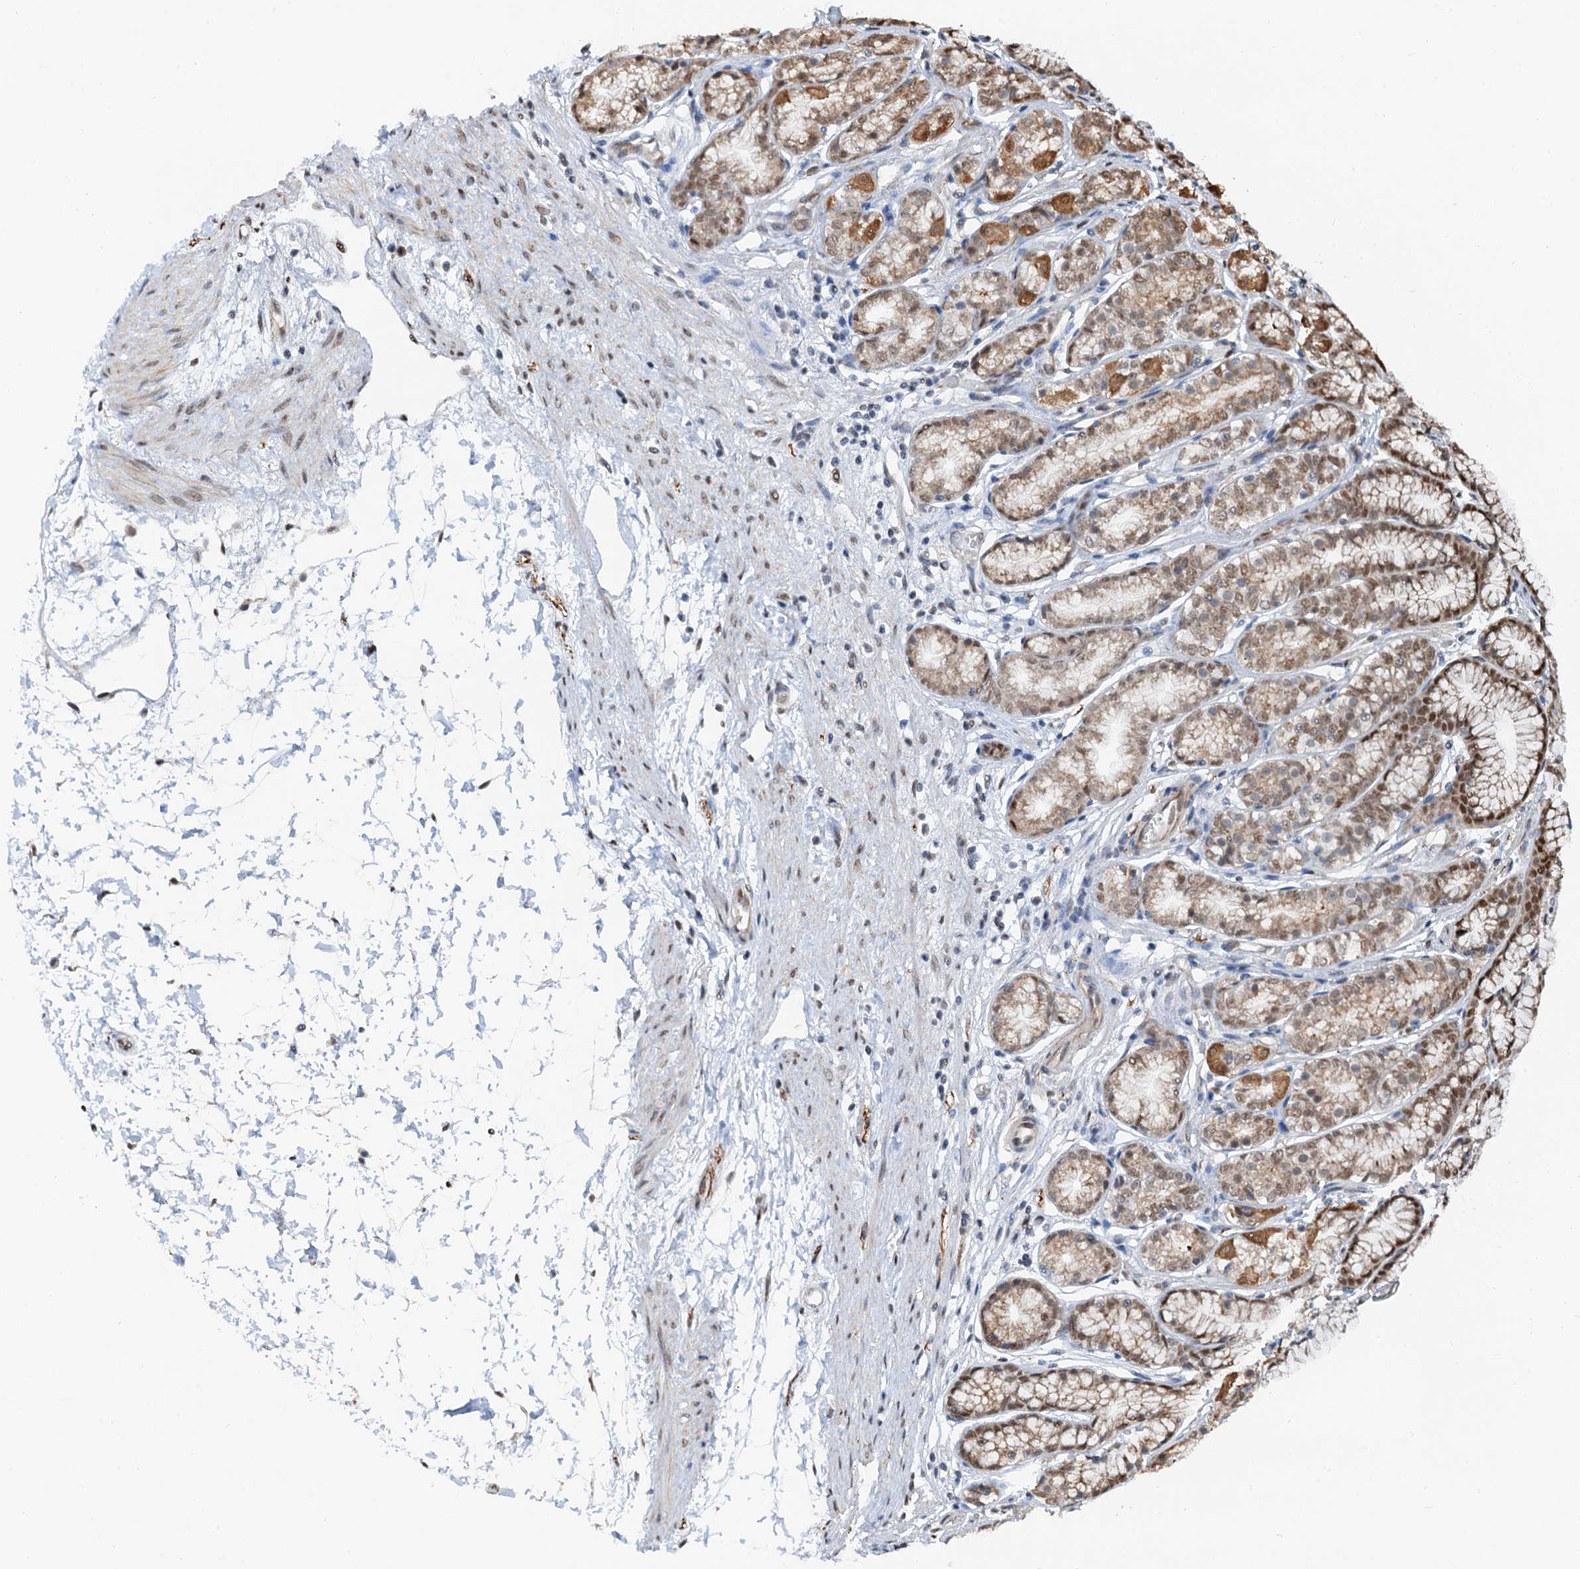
{"staining": {"intensity": "moderate", "quantity": ">75%", "location": "cytoplasmic/membranous,nuclear"}, "tissue": "stomach", "cell_type": "Glandular cells", "image_type": "normal", "snomed": [{"axis": "morphology", "description": "Normal tissue, NOS"}, {"axis": "morphology", "description": "Adenocarcinoma, NOS"}, {"axis": "morphology", "description": "Adenocarcinoma, High grade"}, {"axis": "topography", "description": "Stomach, upper"}, {"axis": "topography", "description": "Stomach"}], "caption": "A brown stain shows moderate cytoplasmic/membranous,nuclear staining of a protein in glandular cells of benign stomach.", "gene": "CFDP1", "patient": {"sex": "female", "age": 65}}